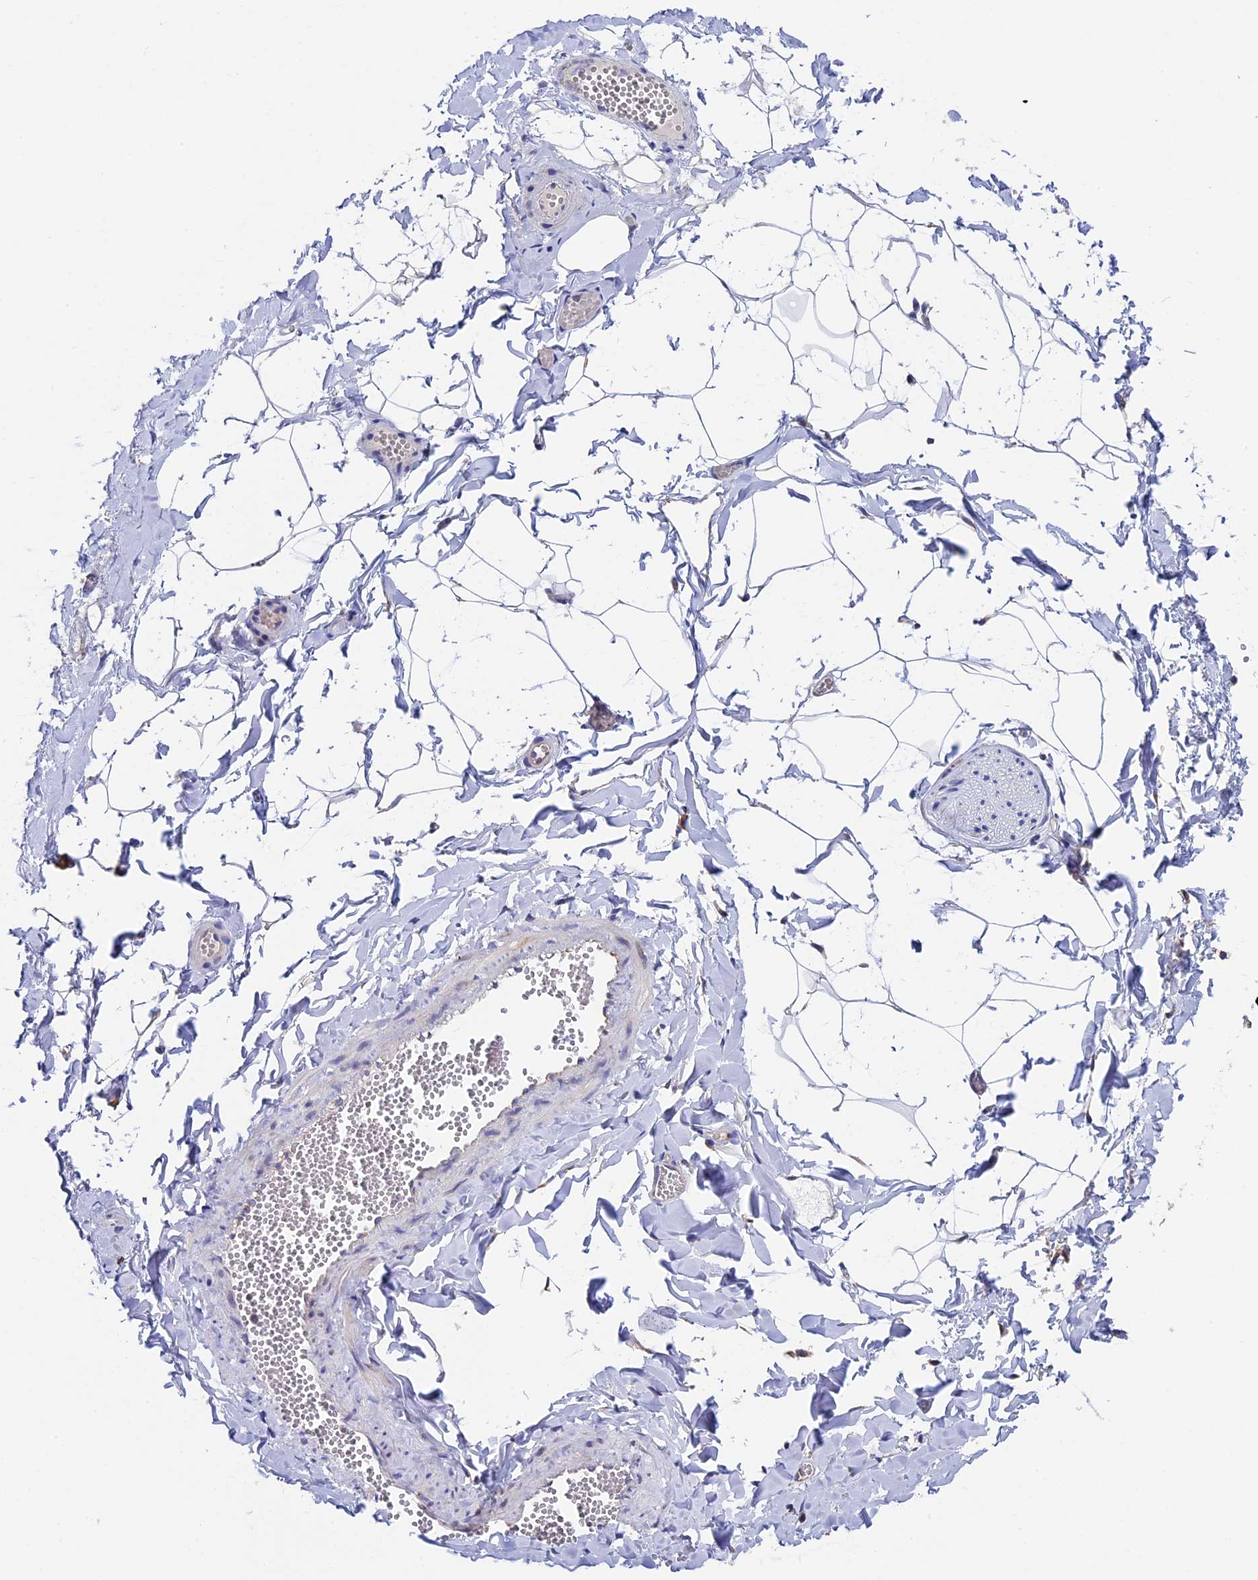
{"staining": {"intensity": "negative", "quantity": "none", "location": "none"}, "tissue": "adipose tissue", "cell_type": "Adipocytes", "image_type": "normal", "snomed": [{"axis": "morphology", "description": "Normal tissue, NOS"}, {"axis": "topography", "description": "Gallbladder"}, {"axis": "topography", "description": "Peripheral nerve tissue"}], "caption": "The image demonstrates no significant positivity in adipocytes of adipose tissue.", "gene": "SLC9A5", "patient": {"sex": "male", "age": 38}}